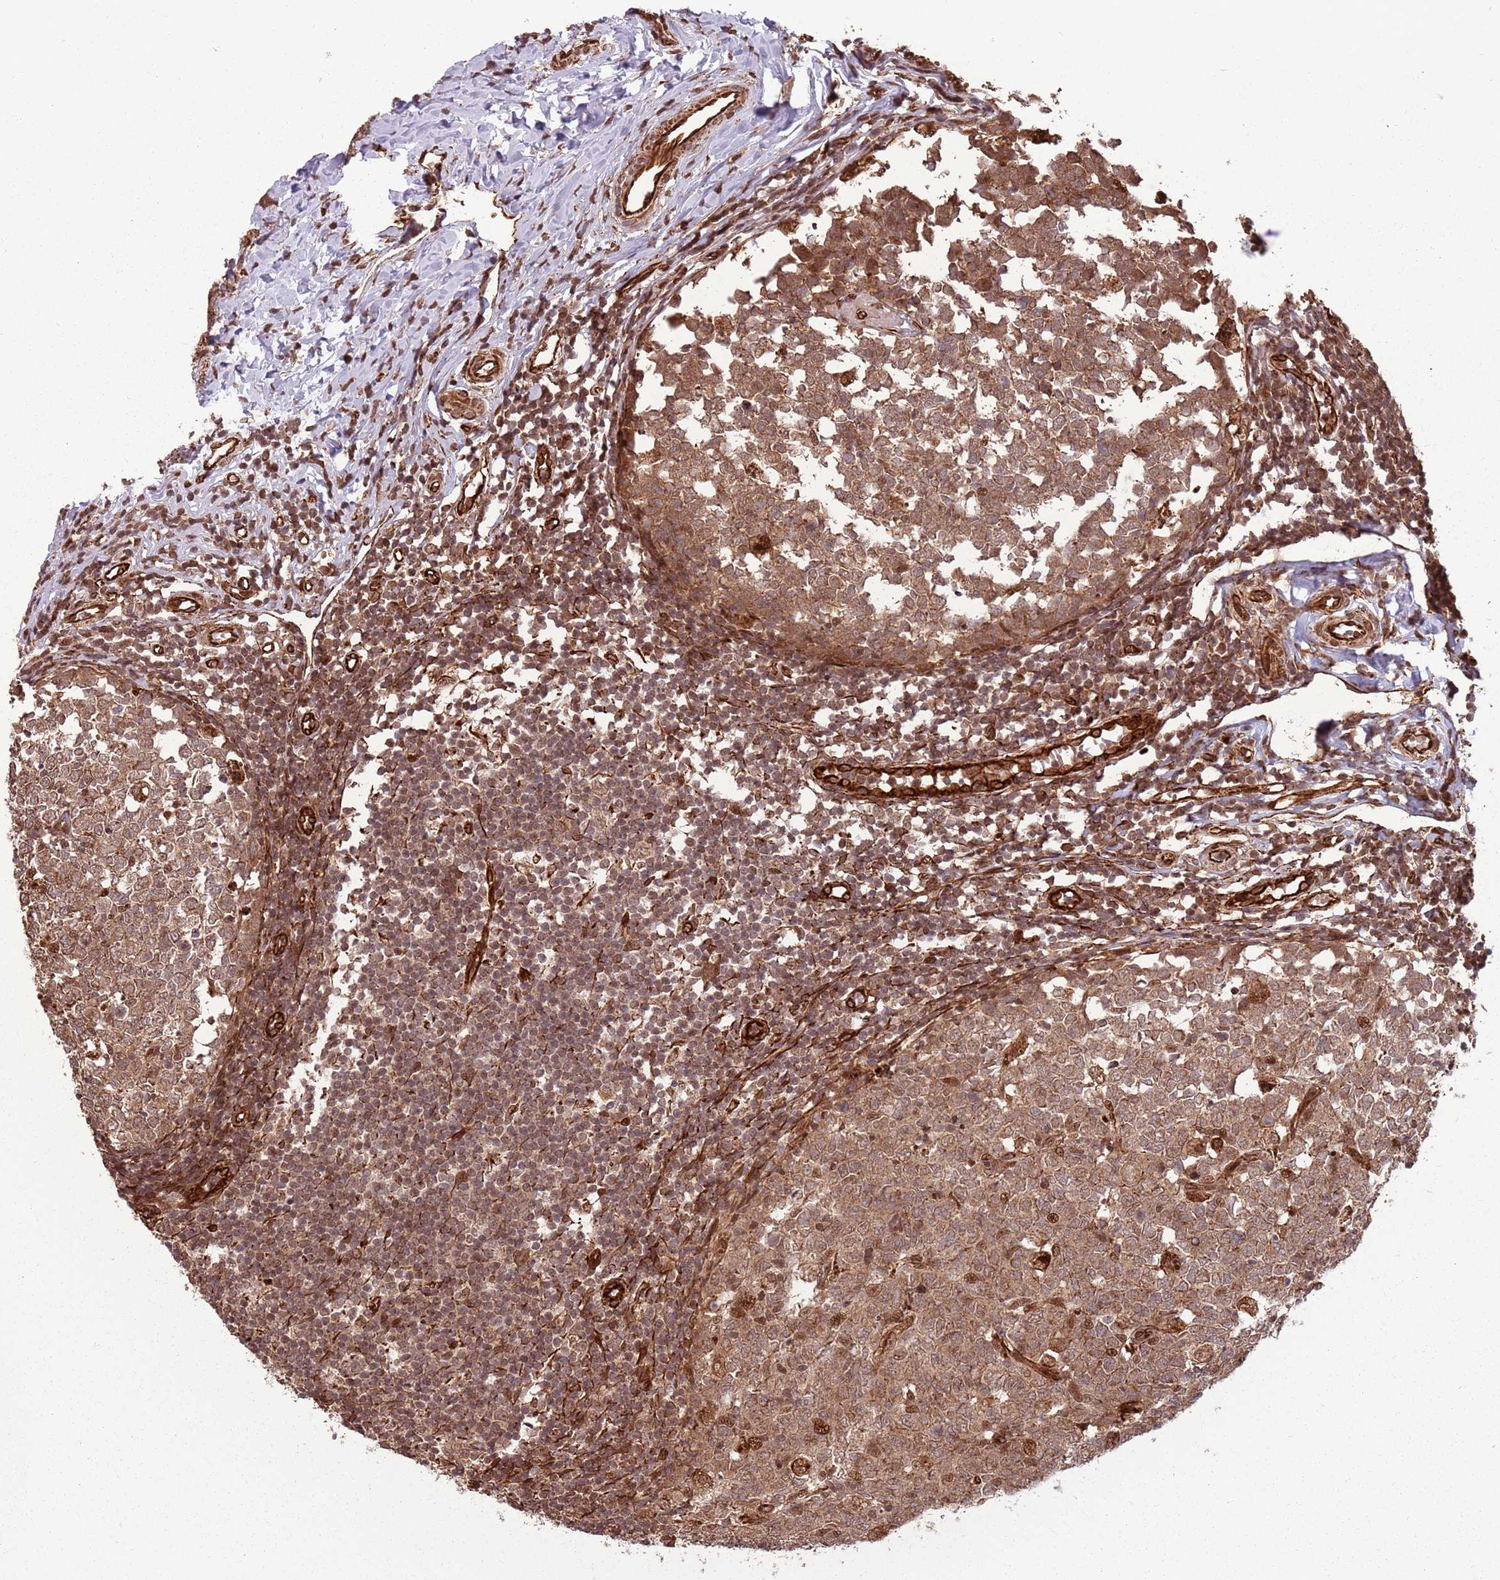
{"staining": {"intensity": "moderate", "quantity": ">75%", "location": "cytoplasmic/membranous,nuclear"}, "tissue": "appendix", "cell_type": "Glandular cells", "image_type": "normal", "snomed": [{"axis": "morphology", "description": "Normal tissue, NOS"}, {"axis": "topography", "description": "Appendix"}], "caption": "High-magnification brightfield microscopy of unremarkable appendix stained with DAB (3,3'-diaminobenzidine) (brown) and counterstained with hematoxylin (blue). glandular cells exhibit moderate cytoplasmic/membranous,nuclear expression is appreciated in about>75% of cells.", "gene": "ADAMTS3", "patient": {"sex": "male", "age": 14}}